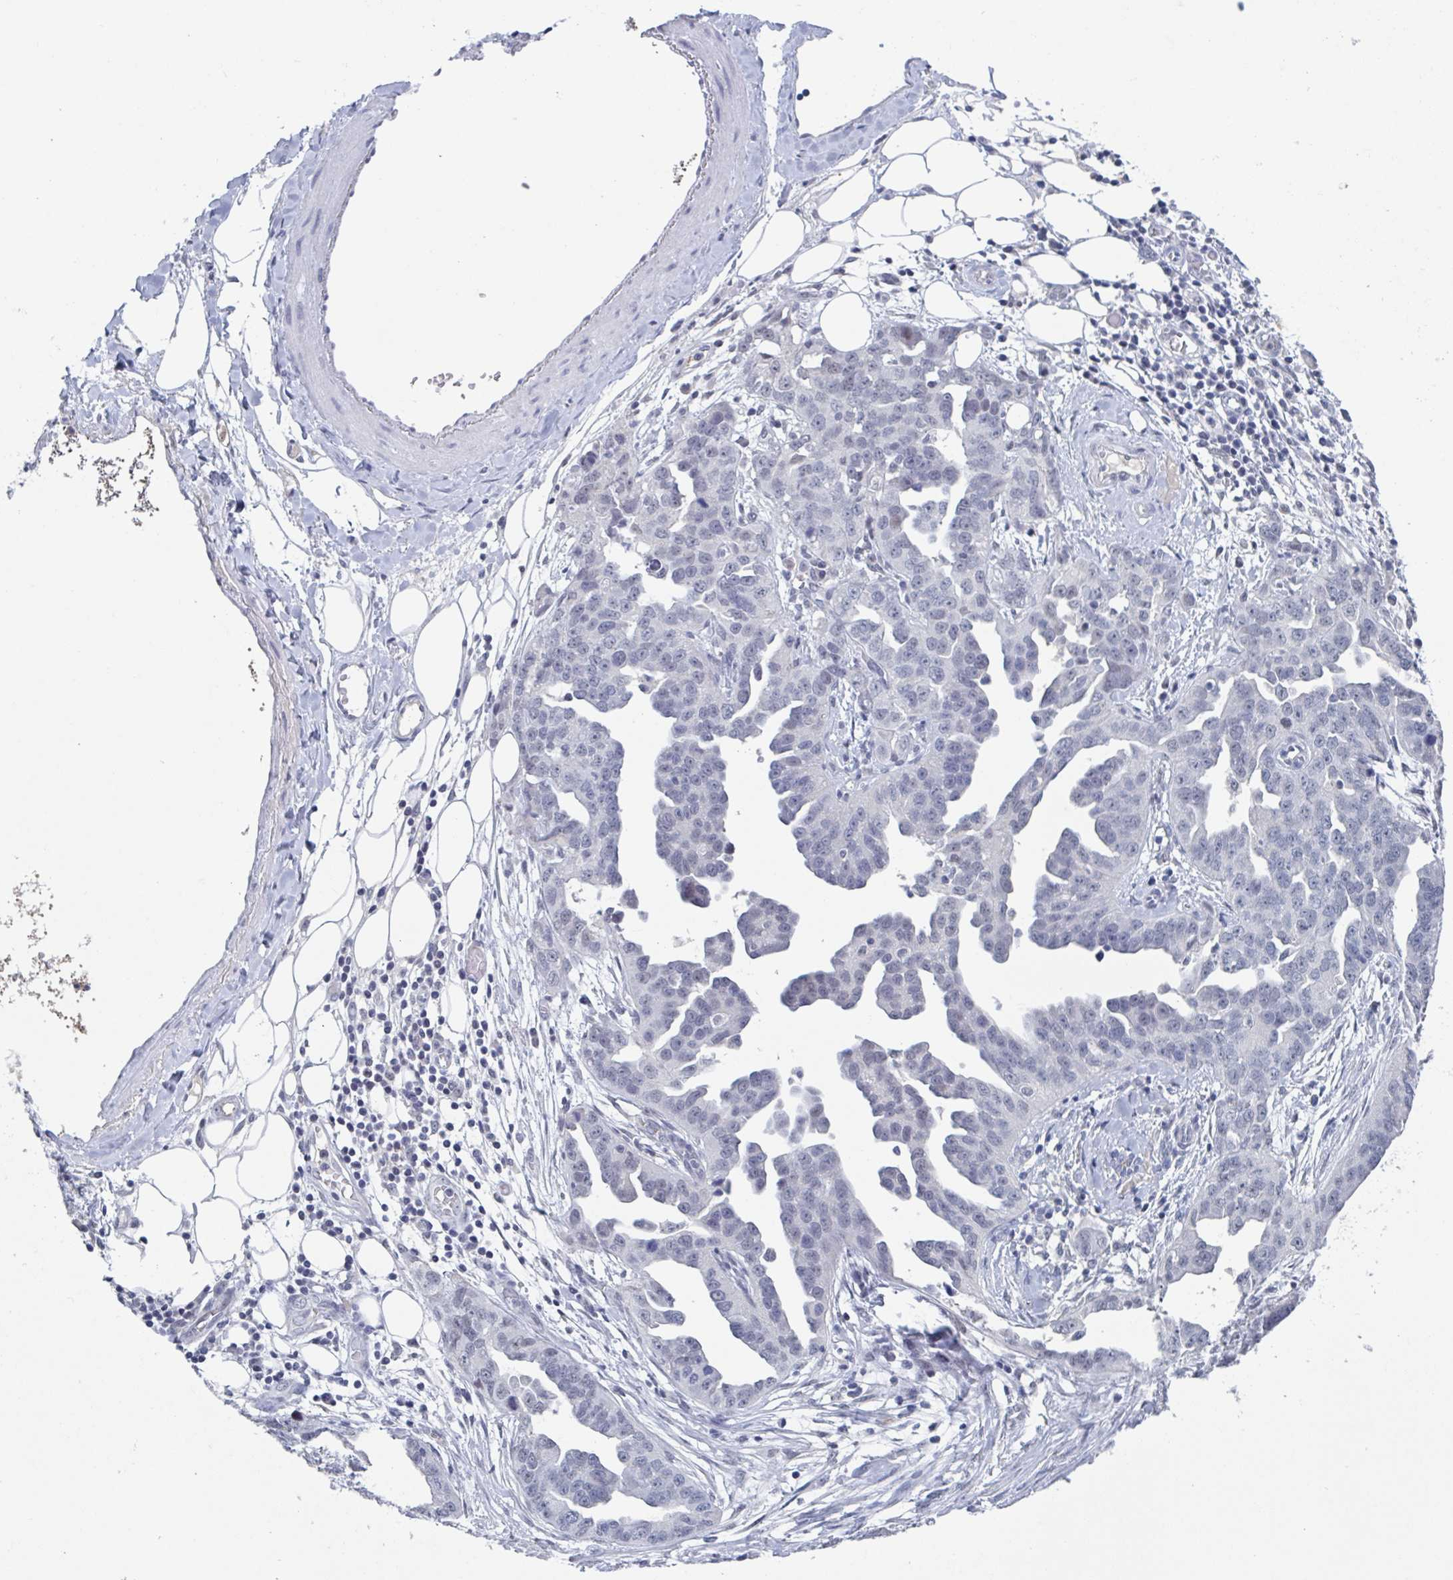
{"staining": {"intensity": "negative", "quantity": "none", "location": "none"}, "tissue": "ovarian cancer", "cell_type": "Tumor cells", "image_type": "cancer", "snomed": [{"axis": "morphology", "description": "Cystadenocarcinoma, serous, NOS"}, {"axis": "topography", "description": "Ovary"}], "caption": "This micrograph is of serous cystadenocarcinoma (ovarian) stained with immunohistochemistry (IHC) to label a protein in brown with the nuclei are counter-stained blue. There is no positivity in tumor cells.", "gene": "KDM4D", "patient": {"sex": "female", "age": 75}}